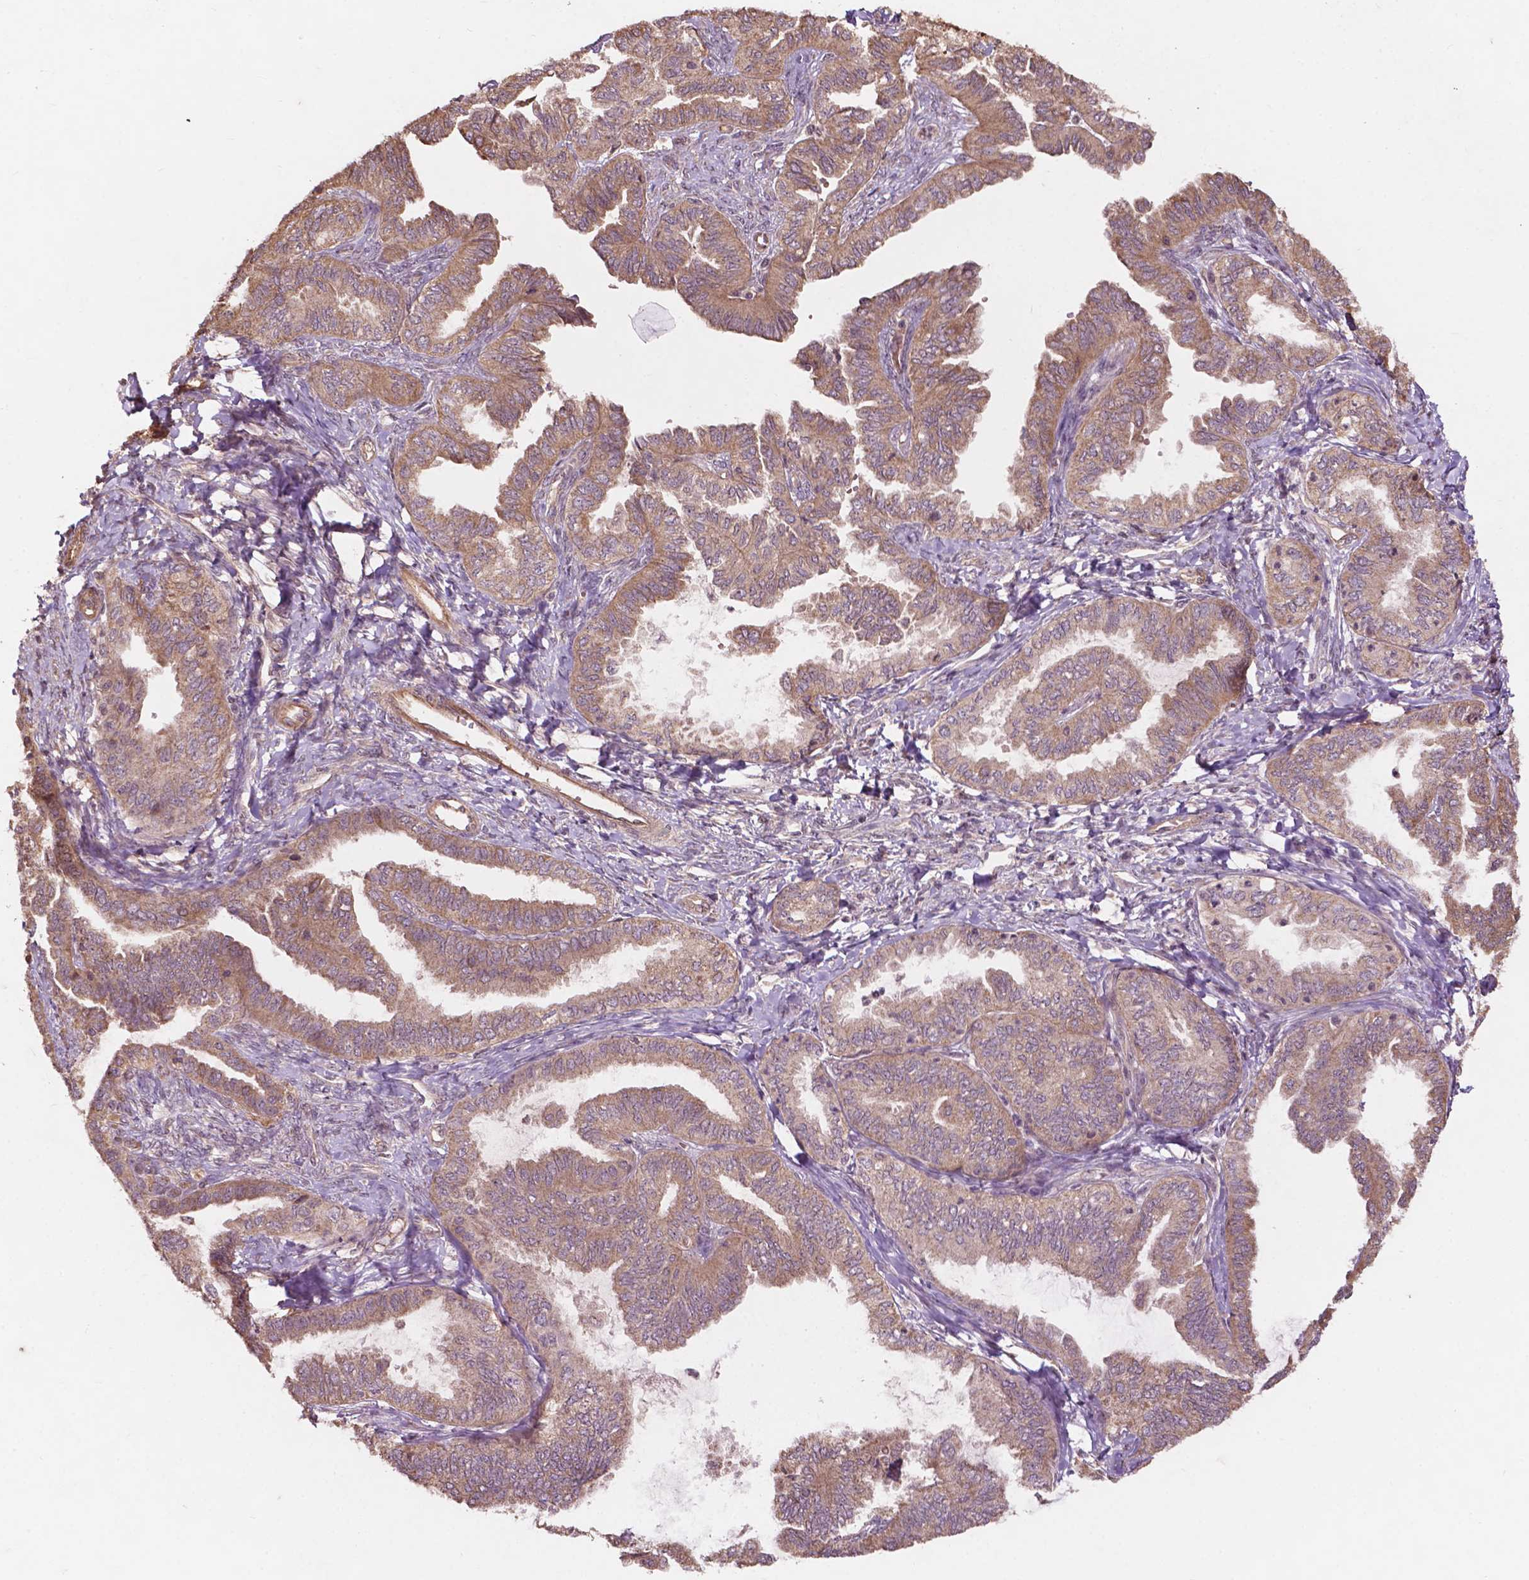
{"staining": {"intensity": "moderate", "quantity": ">75%", "location": "cytoplasmic/membranous"}, "tissue": "ovarian cancer", "cell_type": "Tumor cells", "image_type": "cancer", "snomed": [{"axis": "morphology", "description": "Carcinoma, endometroid"}, {"axis": "topography", "description": "Ovary"}], "caption": "Immunohistochemistry (DAB (3,3'-diaminobenzidine)) staining of human ovarian endometroid carcinoma shows moderate cytoplasmic/membranous protein staining in about >75% of tumor cells.", "gene": "CDC42BPA", "patient": {"sex": "female", "age": 70}}